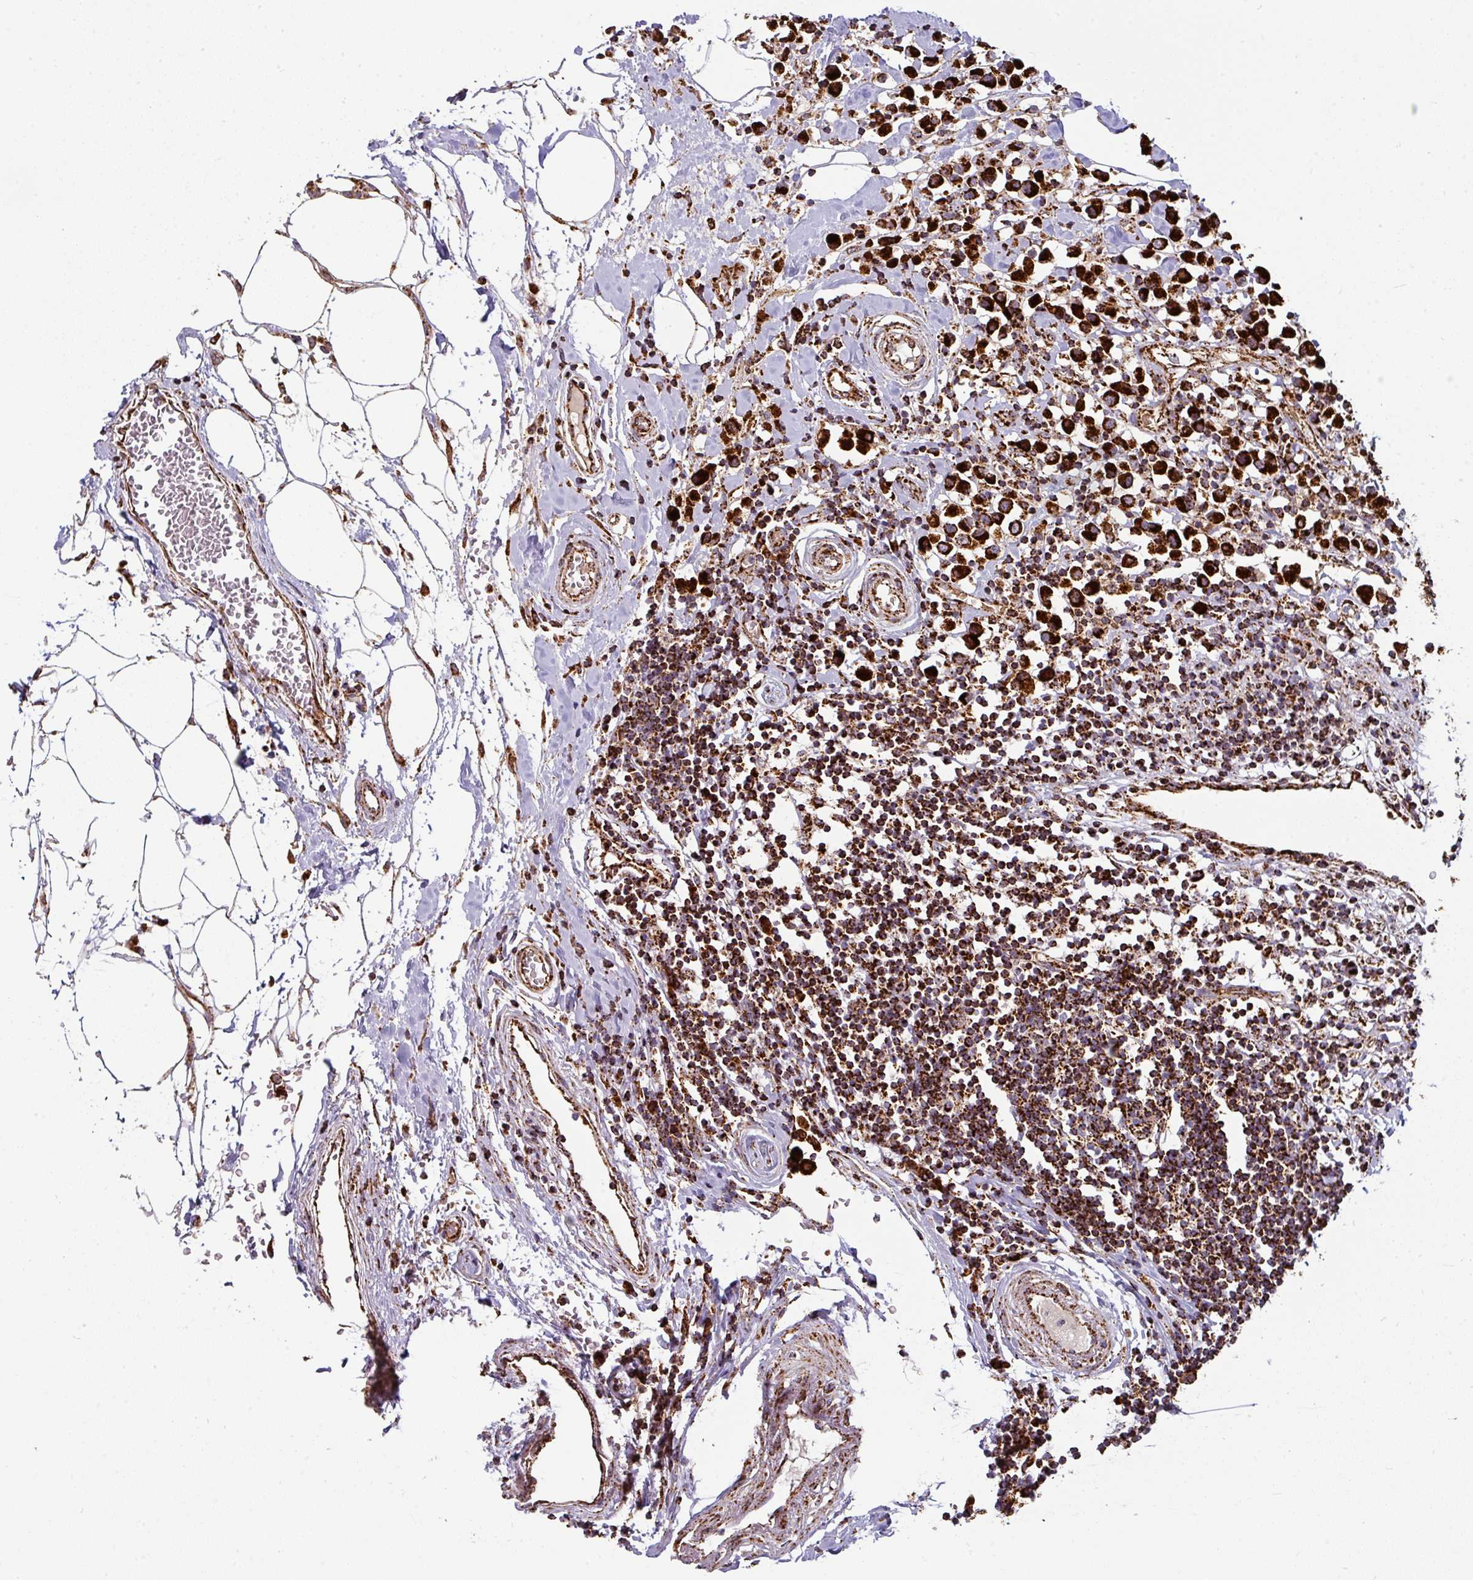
{"staining": {"intensity": "strong", "quantity": ">75%", "location": "cytoplasmic/membranous"}, "tissue": "breast cancer", "cell_type": "Tumor cells", "image_type": "cancer", "snomed": [{"axis": "morphology", "description": "Duct carcinoma"}, {"axis": "topography", "description": "Breast"}], "caption": "Protein expression analysis of human breast cancer reveals strong cytoplasmic/membranous staining in approximately >75% of tumor cells.", "gene": "TRAP1", "patient": {"sex": "female", "age": 61}}